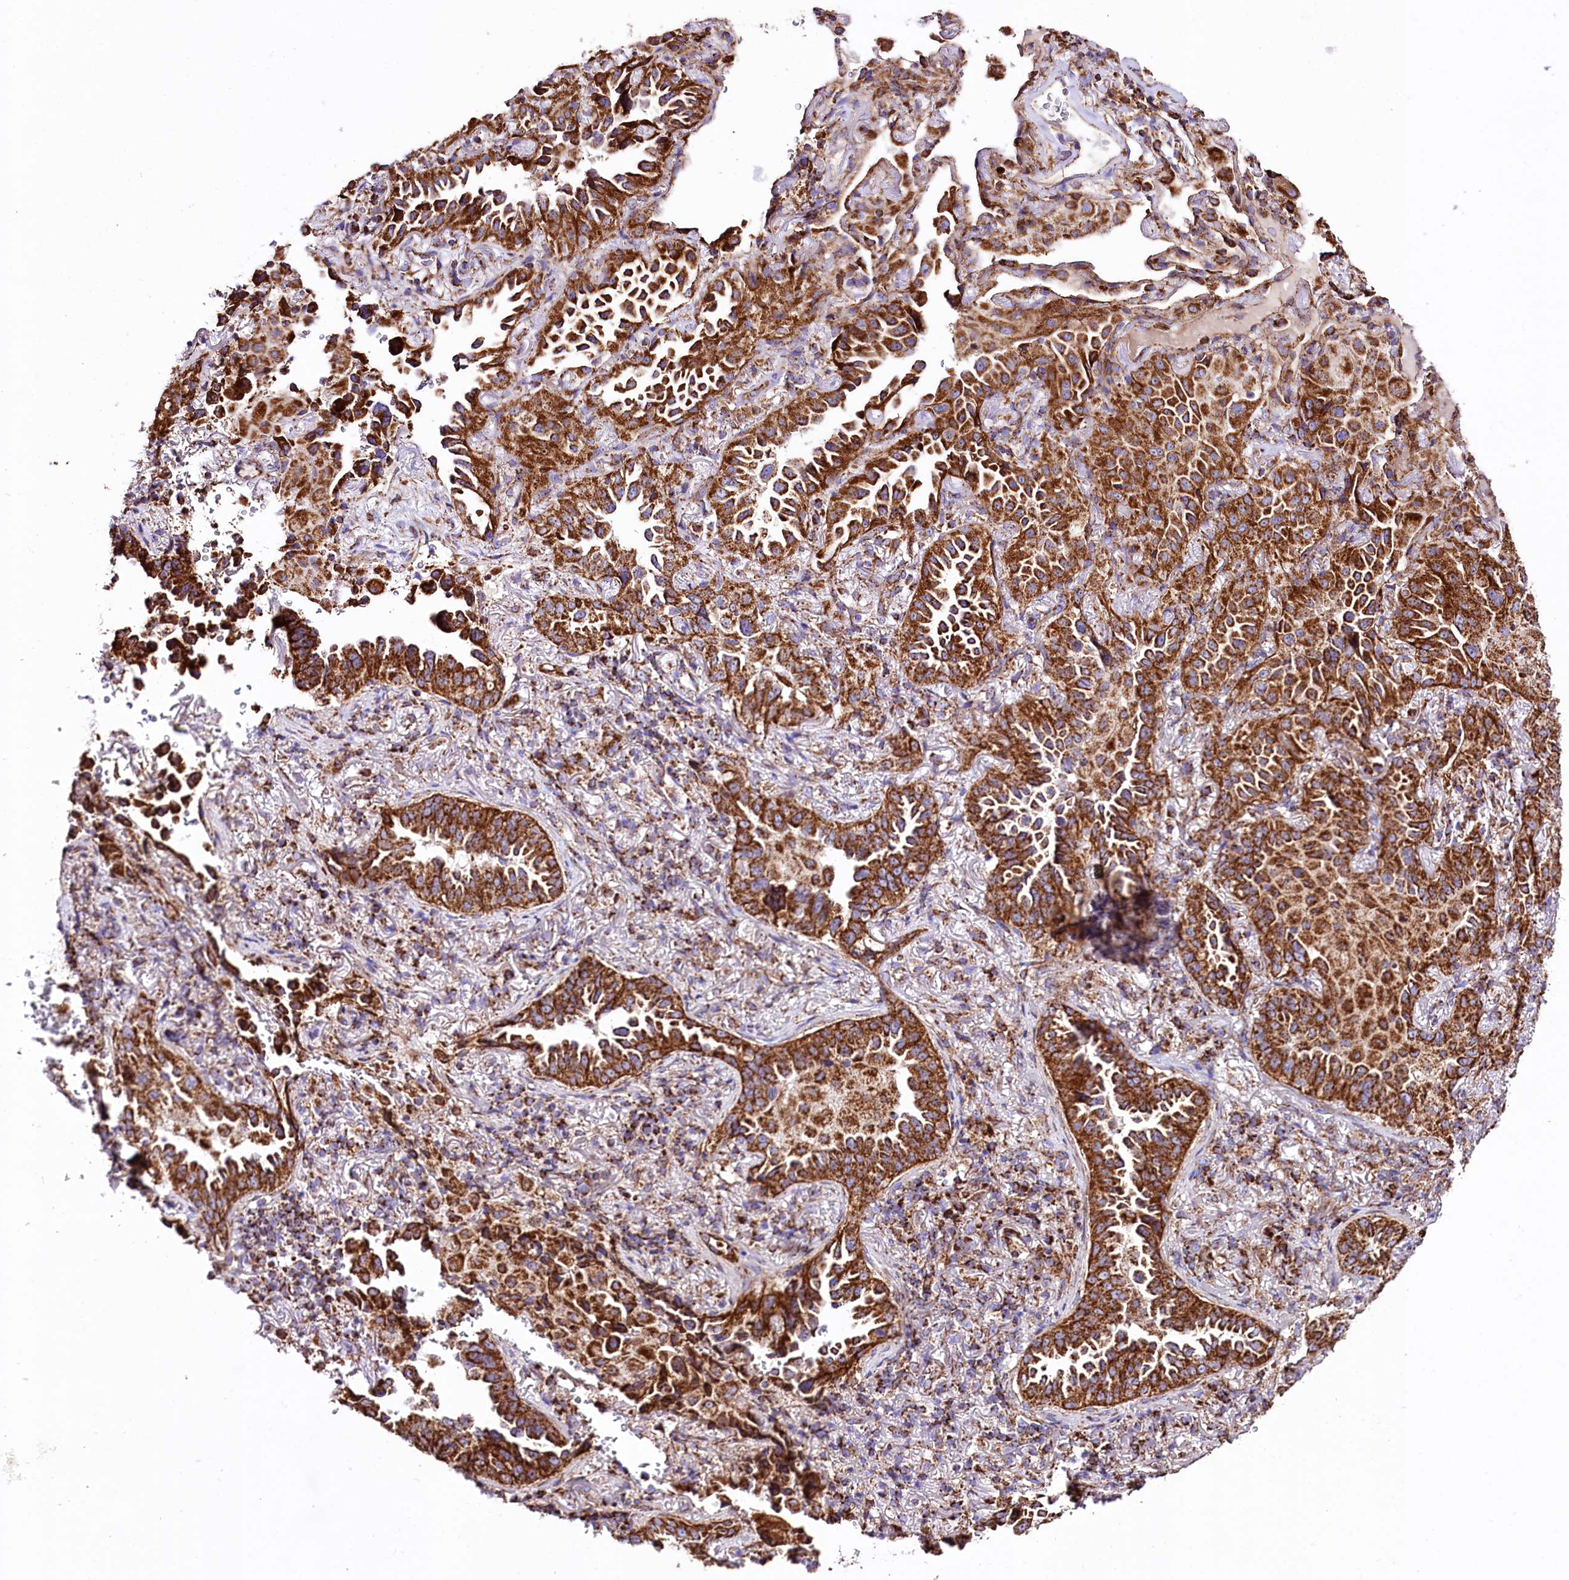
{"staining": {"intensity": "strong", "quantity": ">75%", "location": "cytoplasmic/membranous"}, "tissue": "lung cancer", "cell_type": "Tumor cells", "image_type": "cancer", "snomed": [{"axis": "morphology", "description": "Adenocarcinoma, NOS"}, {"axis": "topography", "description": "Lung"}], "caption": "Protein expression analysis of adenocarcinoma (lung) reveals strong cytoplasmic/membranous expression in approximately >75% of tumor cells. The protein is shown in brown color, while the nuclei are stained blue.", "gene": "APLP2", "patient": {"sex": "female", "age": 69}}